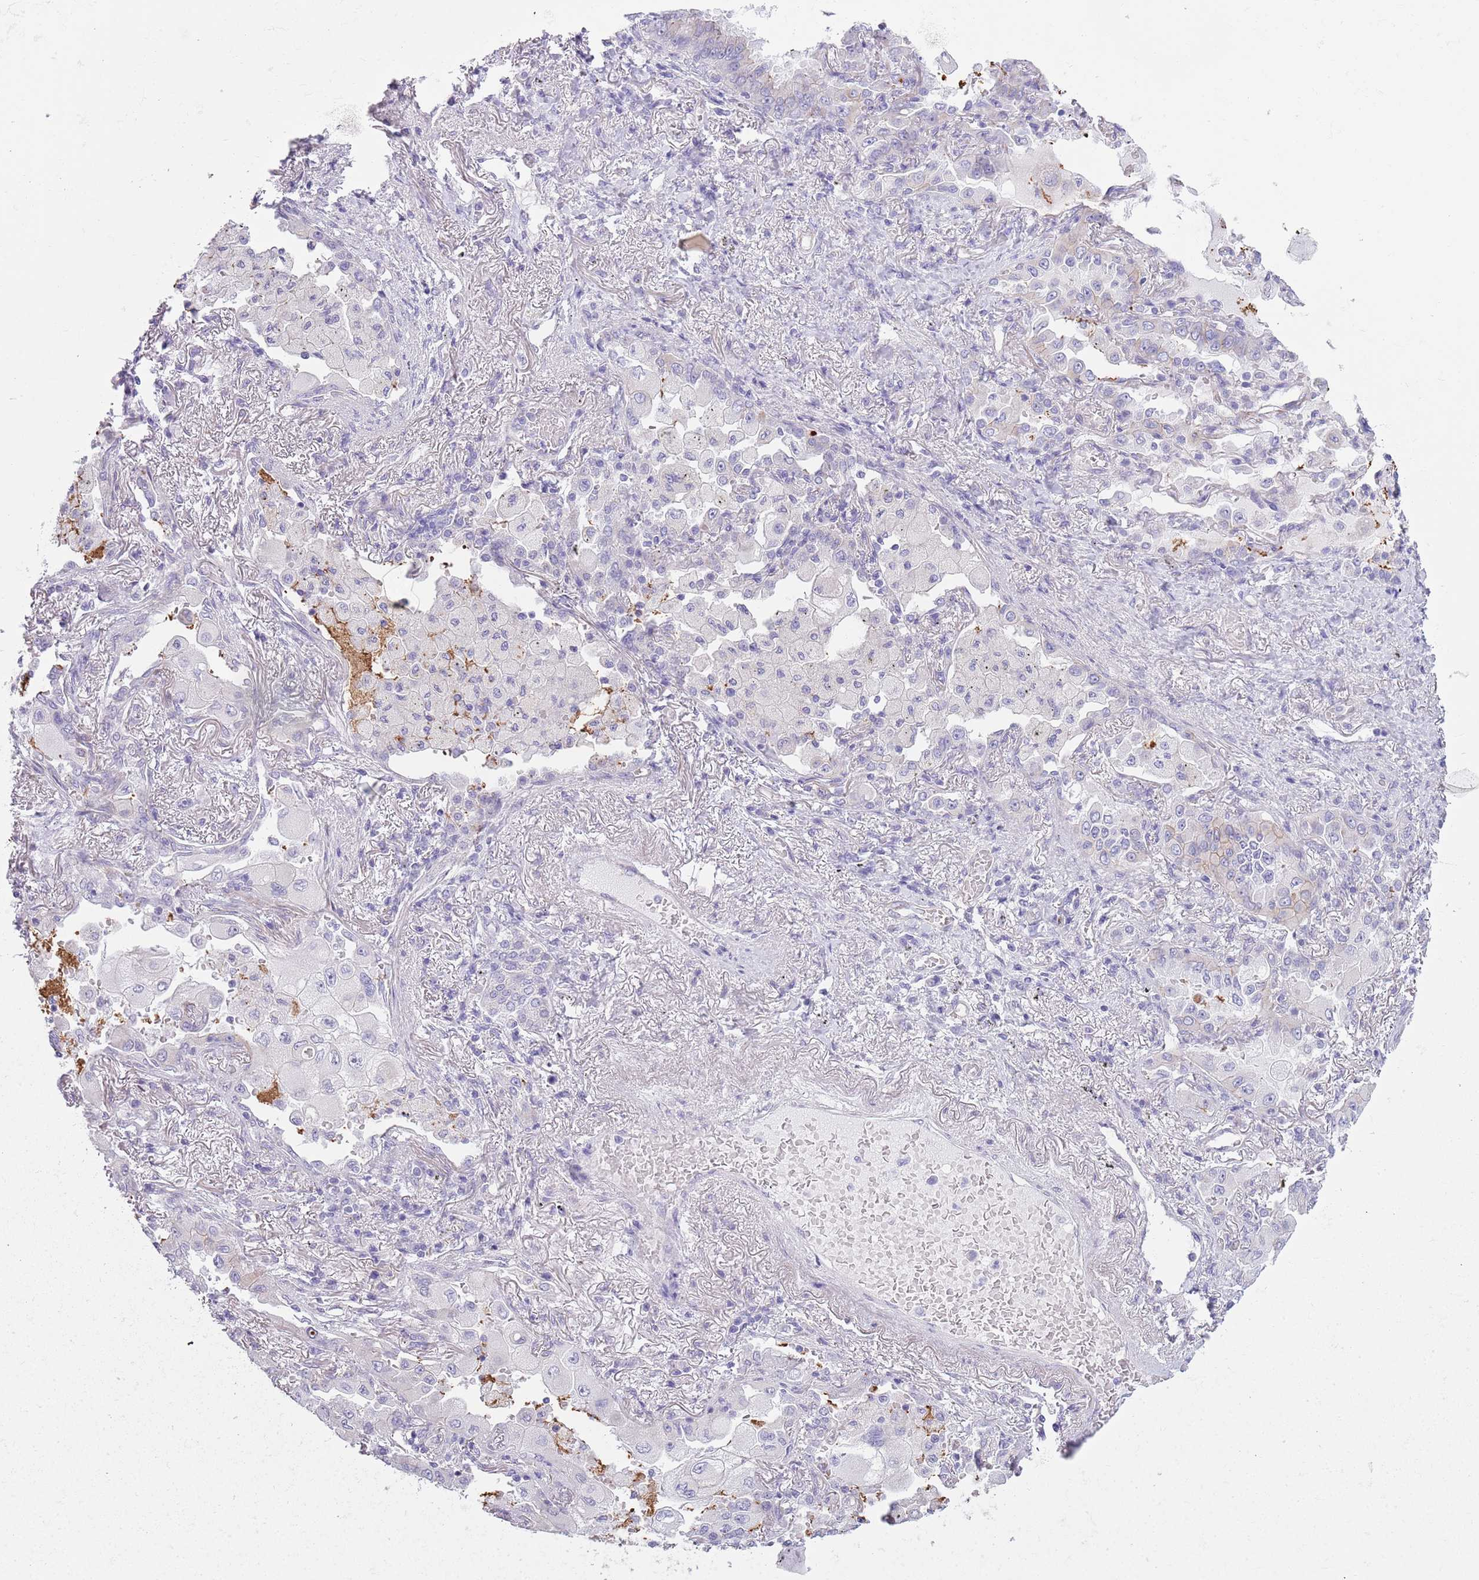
{"staining": {"intensity": "weak", "quantity": "<25%", "location": "cytoplasmic/membranous"}, "tissue": "lung cancer", "cell_type": "Tumor cells", "image_type": "cancer", "snomed": [{"axis": "morphology", "description": "Squamous cell carcinoma, NOS"}, {"axis": "topography", "description": "Lung"}], "caption": "Tumor cells show no significant protein positivity in squamous cell carcinoma (lung).", "gene": "RBP3", "patient": {"sex": "male", "age": 74}}